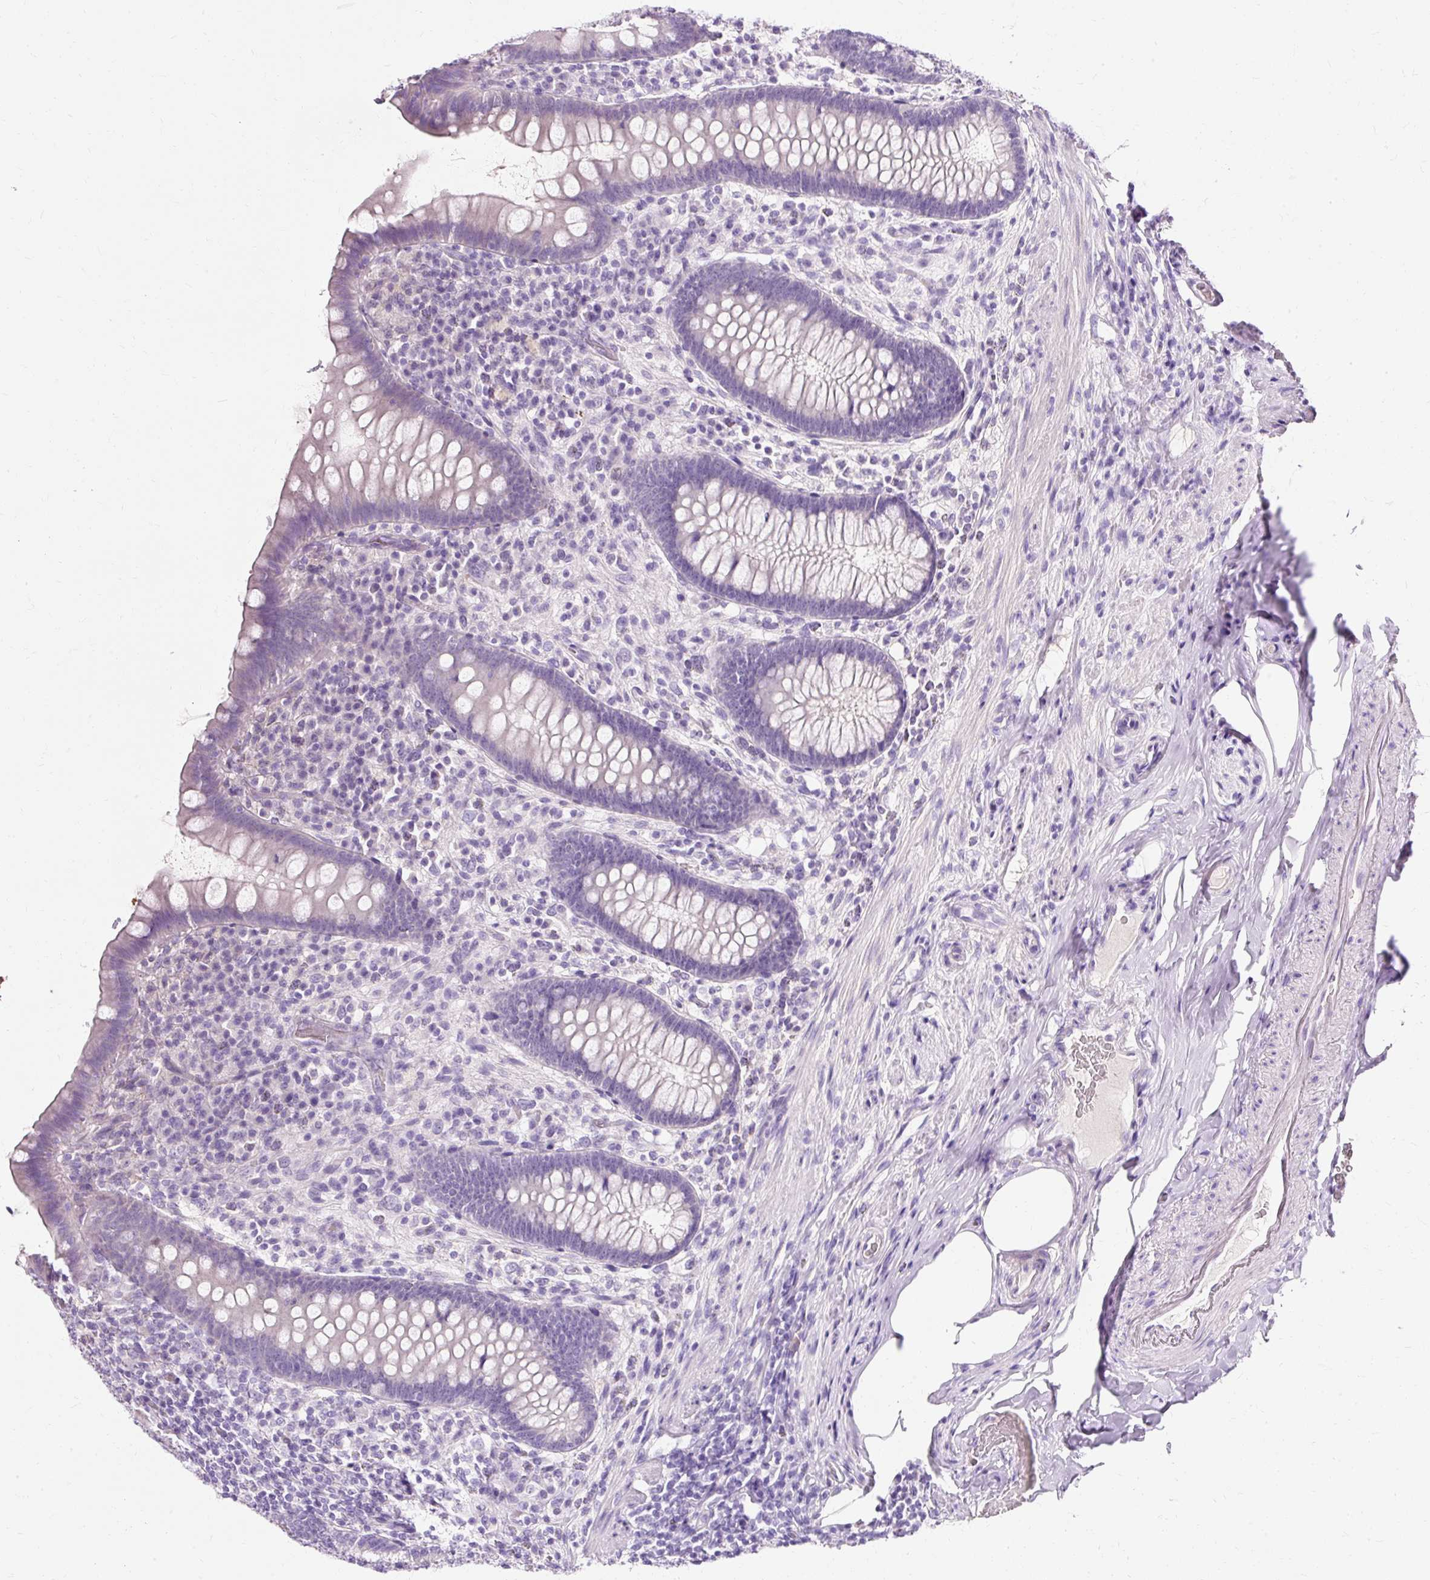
{"staining": {"intensity": "negative", "quantity": "none", "location": "none"}, "tissue": "appendix", "cell_type": "Glandular cells", "image_type": "normal", "snomed": [{"axis": "morphology", "description": "Normal tissue, NOS"}, {"axis": "topography", "description": "Appendix"}], "caption": "Photomicrograph shows no protein positivity in glandular cells of normal appendix. (Stains: DAB immunohistochemistry (IHC) with hematoxylin counter stain, Microscopy: brightfield microscopy at high magnification).", "gene": "CLDN25", "patient": {"sex": "male", "age": 71}}